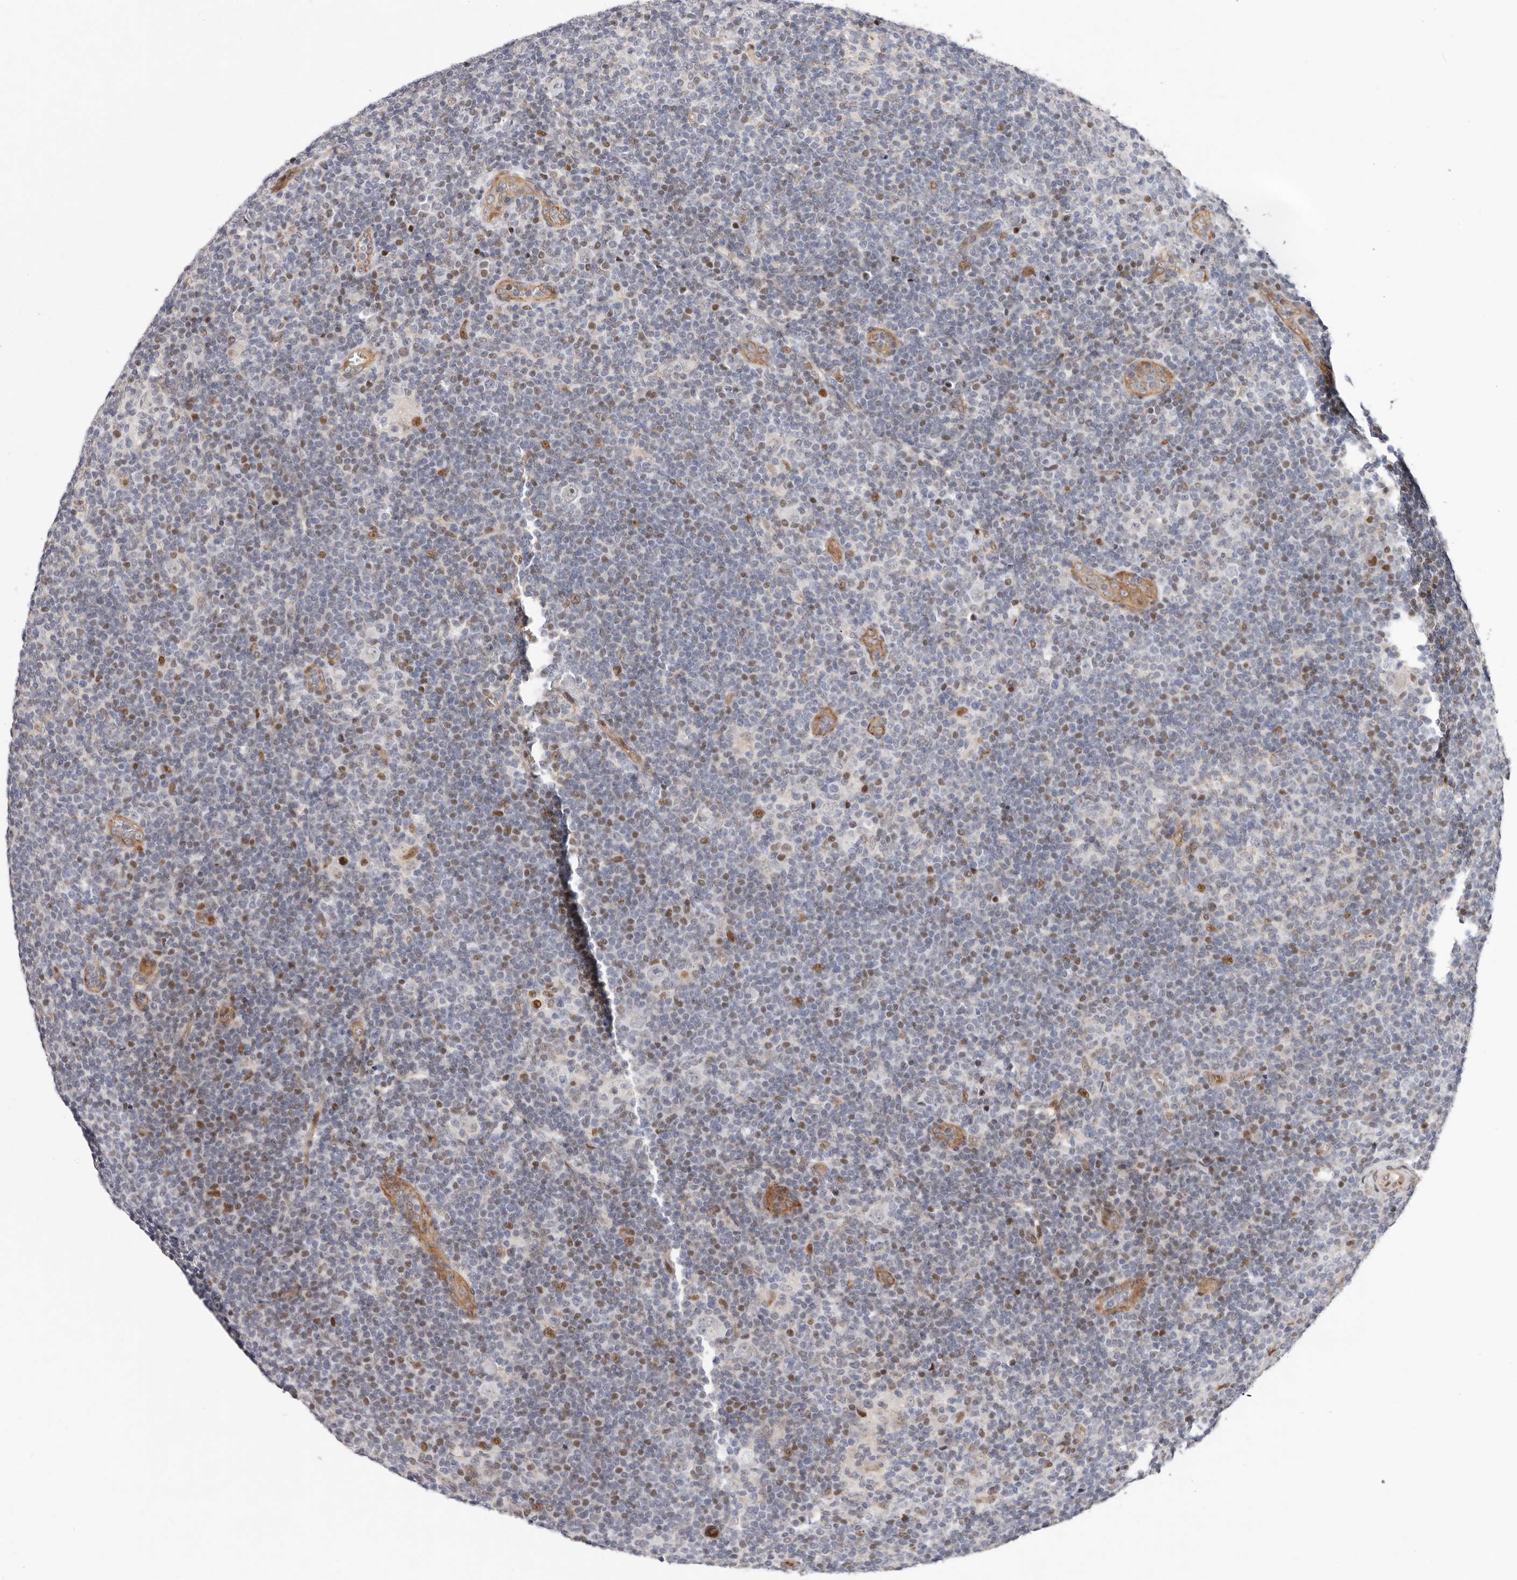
{"staining": {"intensity": "negative", "quantity": "none", "location": "none"}, "tissue": "lymphoma", "cell_type": "Tumor cells", "image_type": "cancer", "snomed": [{"axis": "morphology", "description": "Hodgkin's disease, NOS"}, {"axis": "topography", "description": "Lymph node"}], "caption": "High power microscopy image of an immunohistochemistry (IHC) photomicrograph of lymphoma, revealing no significant staining in tumor cells.", "gene": "EPHX3", "patient": {"sex": "female", "age": 57}}